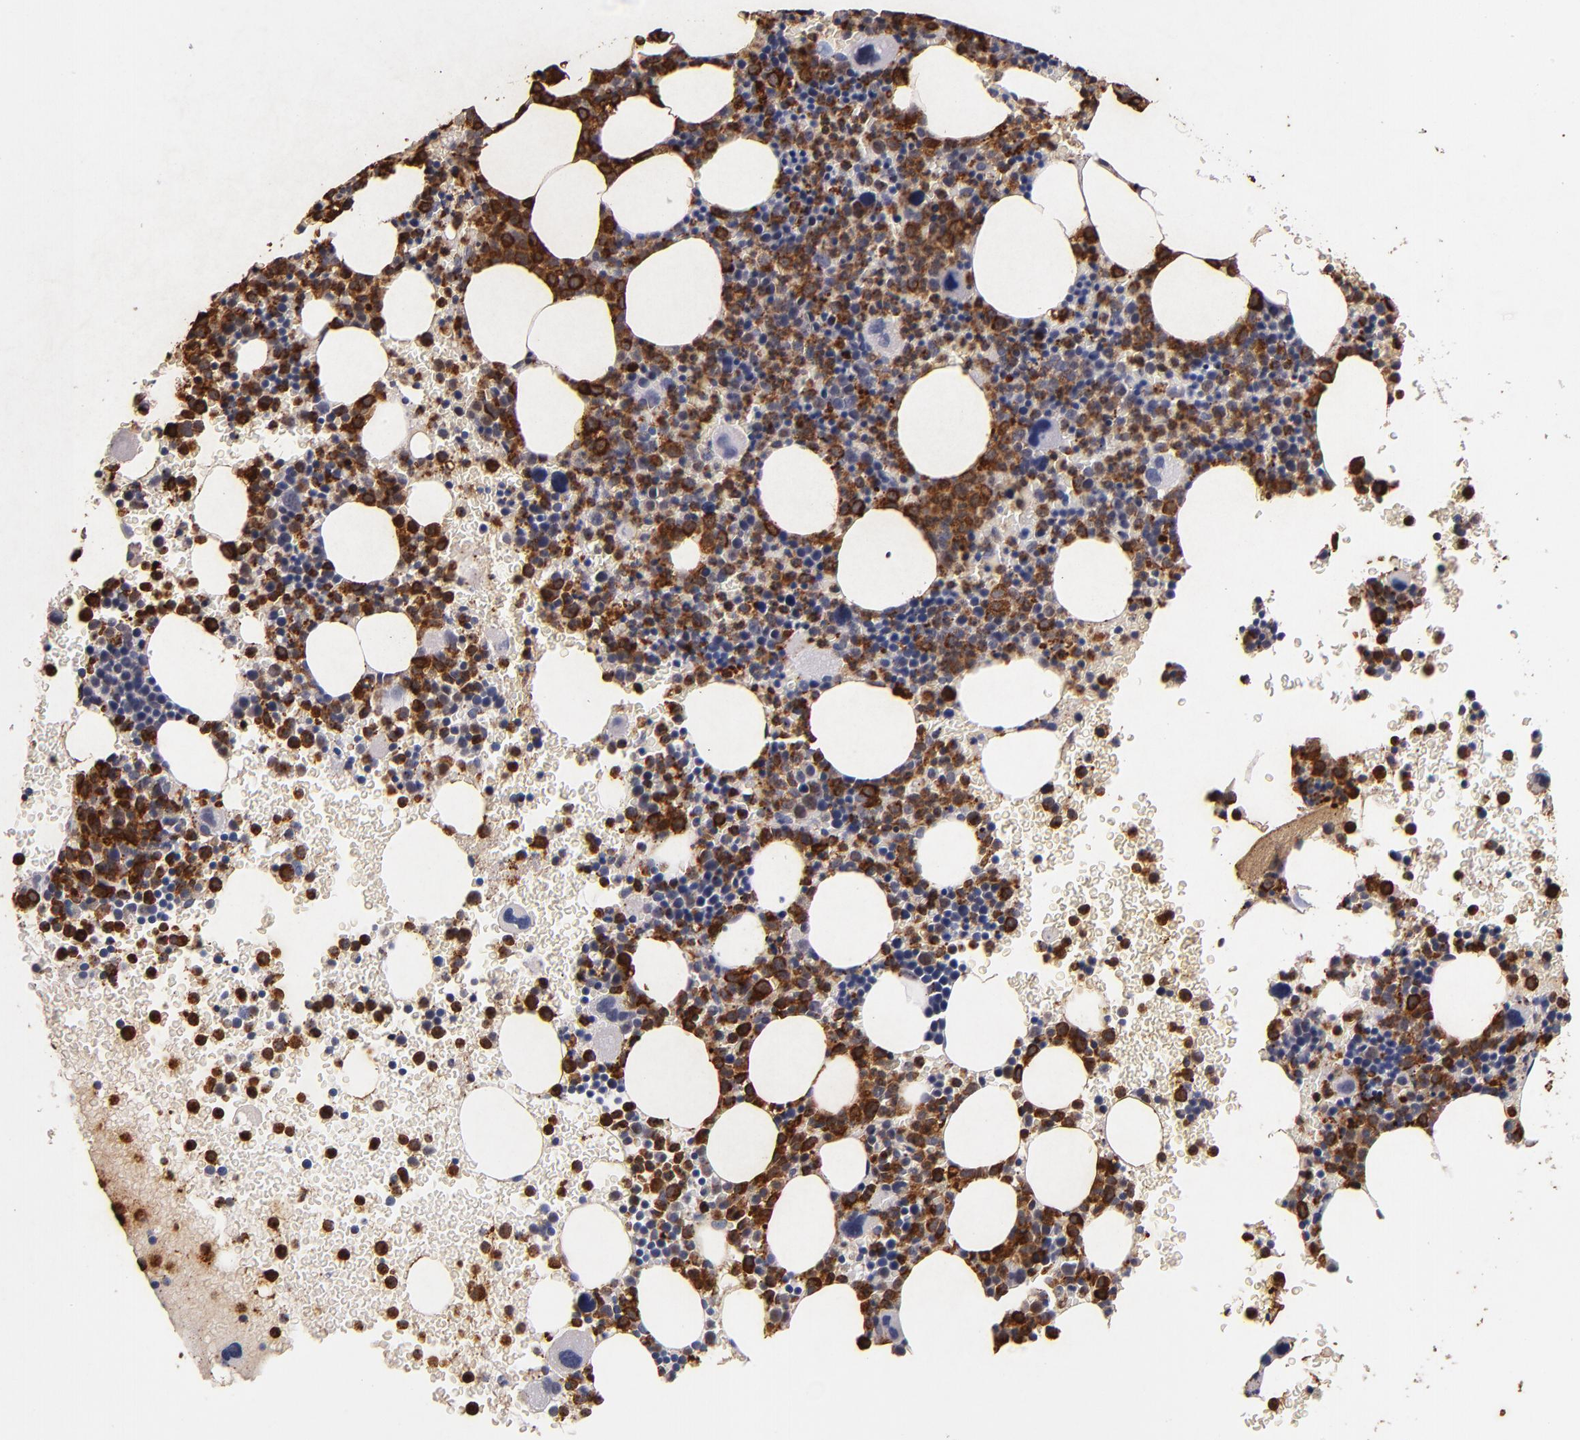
{"staining": {"intensity": "strong", "quantity": "25%-75%", "location": "cytoplasmic/membranous"}, "tissue": "bone marrow", "cell_type": "Hematopoietic cells", "image_type": "normal", "snomed": [{"axis": "morphology", "description": "Normal tissue, NOS"}, {"axis": "topography", "description": "Bone marrow"}], "caption": "Immunohistochemistry (IHC) image of unremarkable human bone marrow stained for a protein (brown), which demonstrates high levels of strong cytoplasmic/membranous staining in approximately 25%-75% of hematopoietic cells.", "gene": "TTLL12", "patient": {"sex": "male", "age": 68}}